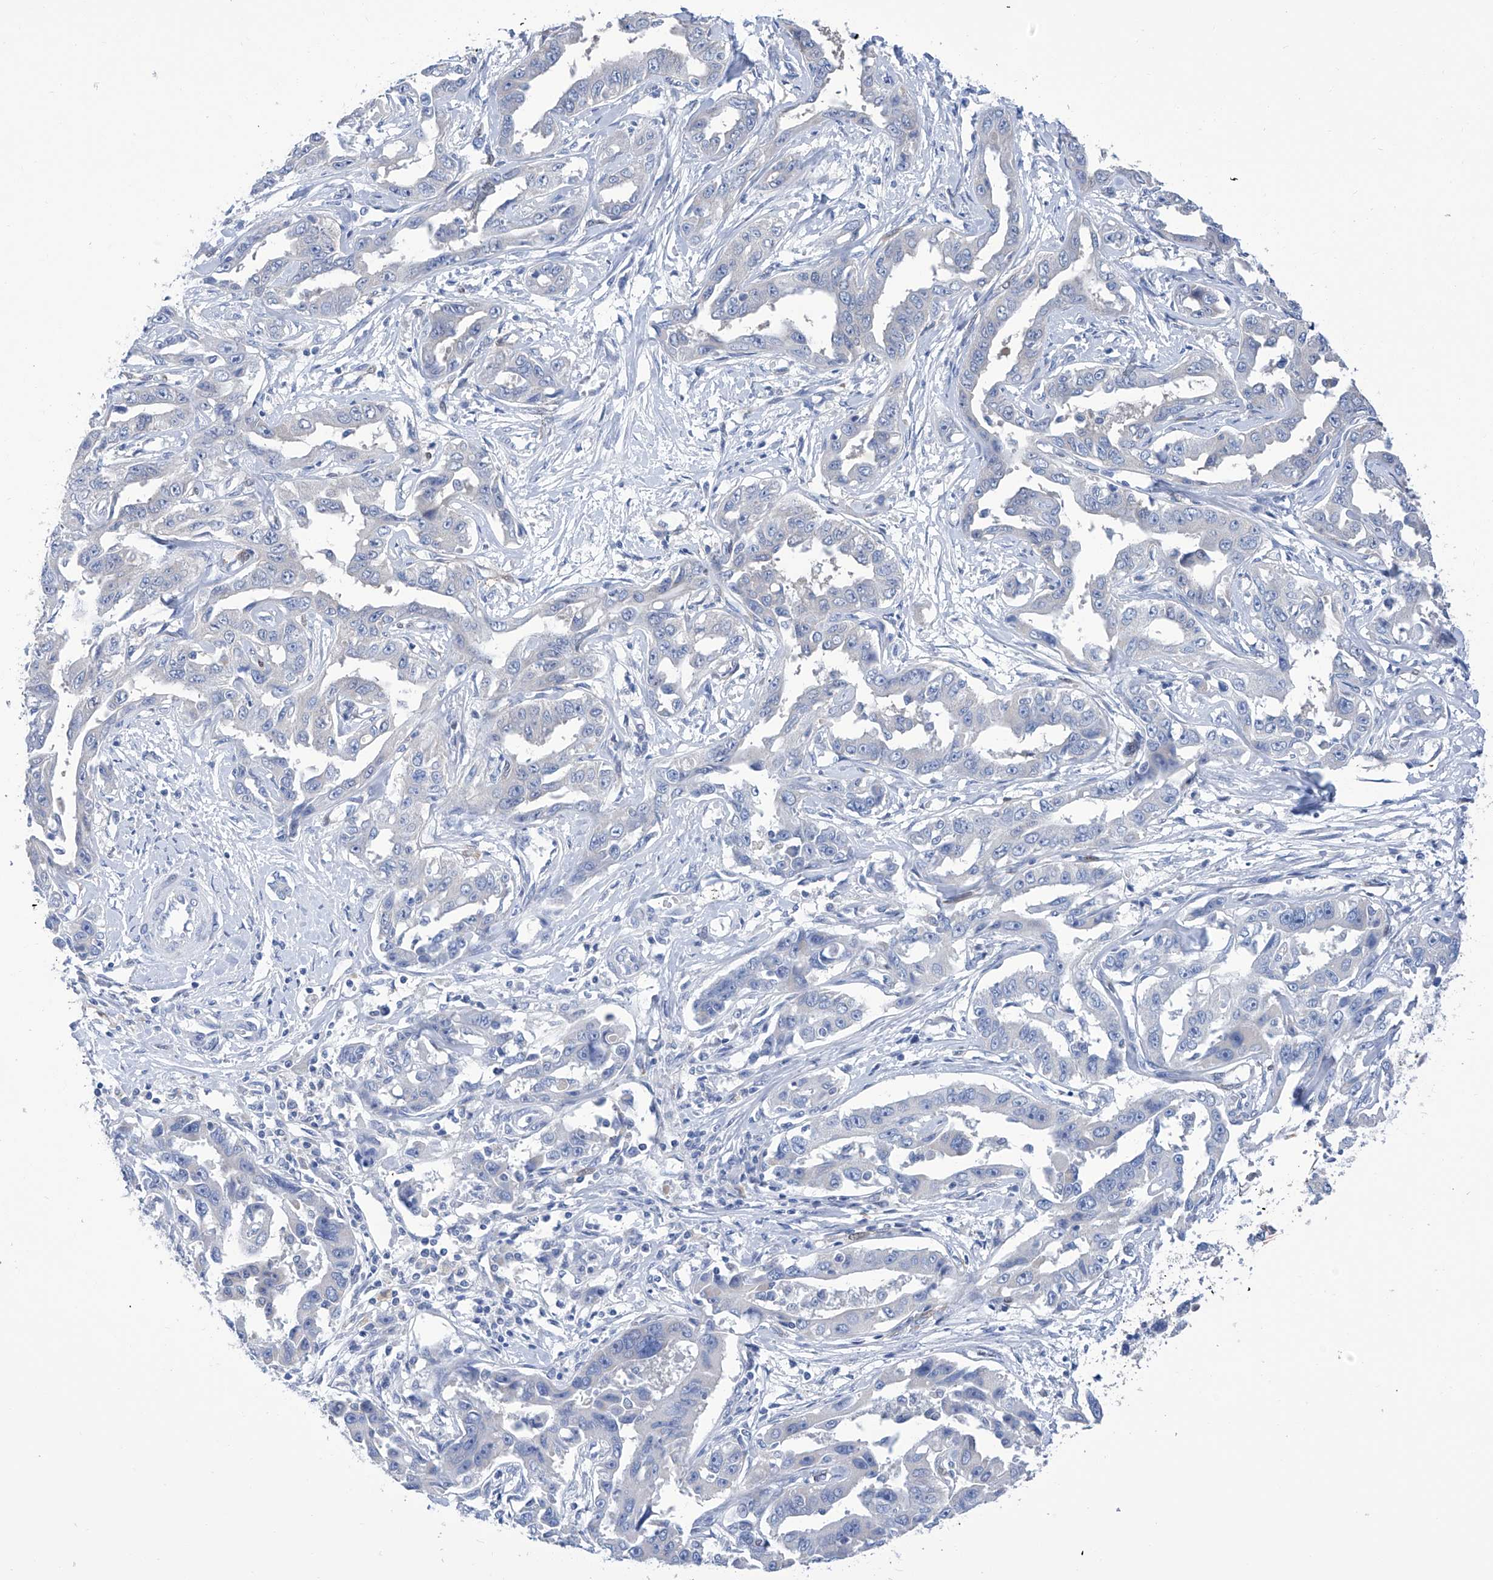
{"staining": {"intensity": "negative", "quantity": "none", "location": "none"}, "tissue": "liver cancer", "cell_type": "Tumor cells", "image_type": "cancer", "snomed": [{"axis": "morphology", "description": "Cholangiocarcinoma"}, {"axis": "topography", "description": "Liver"}], "caption": "Immunohistochemical staining of human liver cholangiocarcinoma demonstrates no significant staining in tumor cells.", "gene": "IMPA2", "patient": {"sex": "male", "age": 59}}